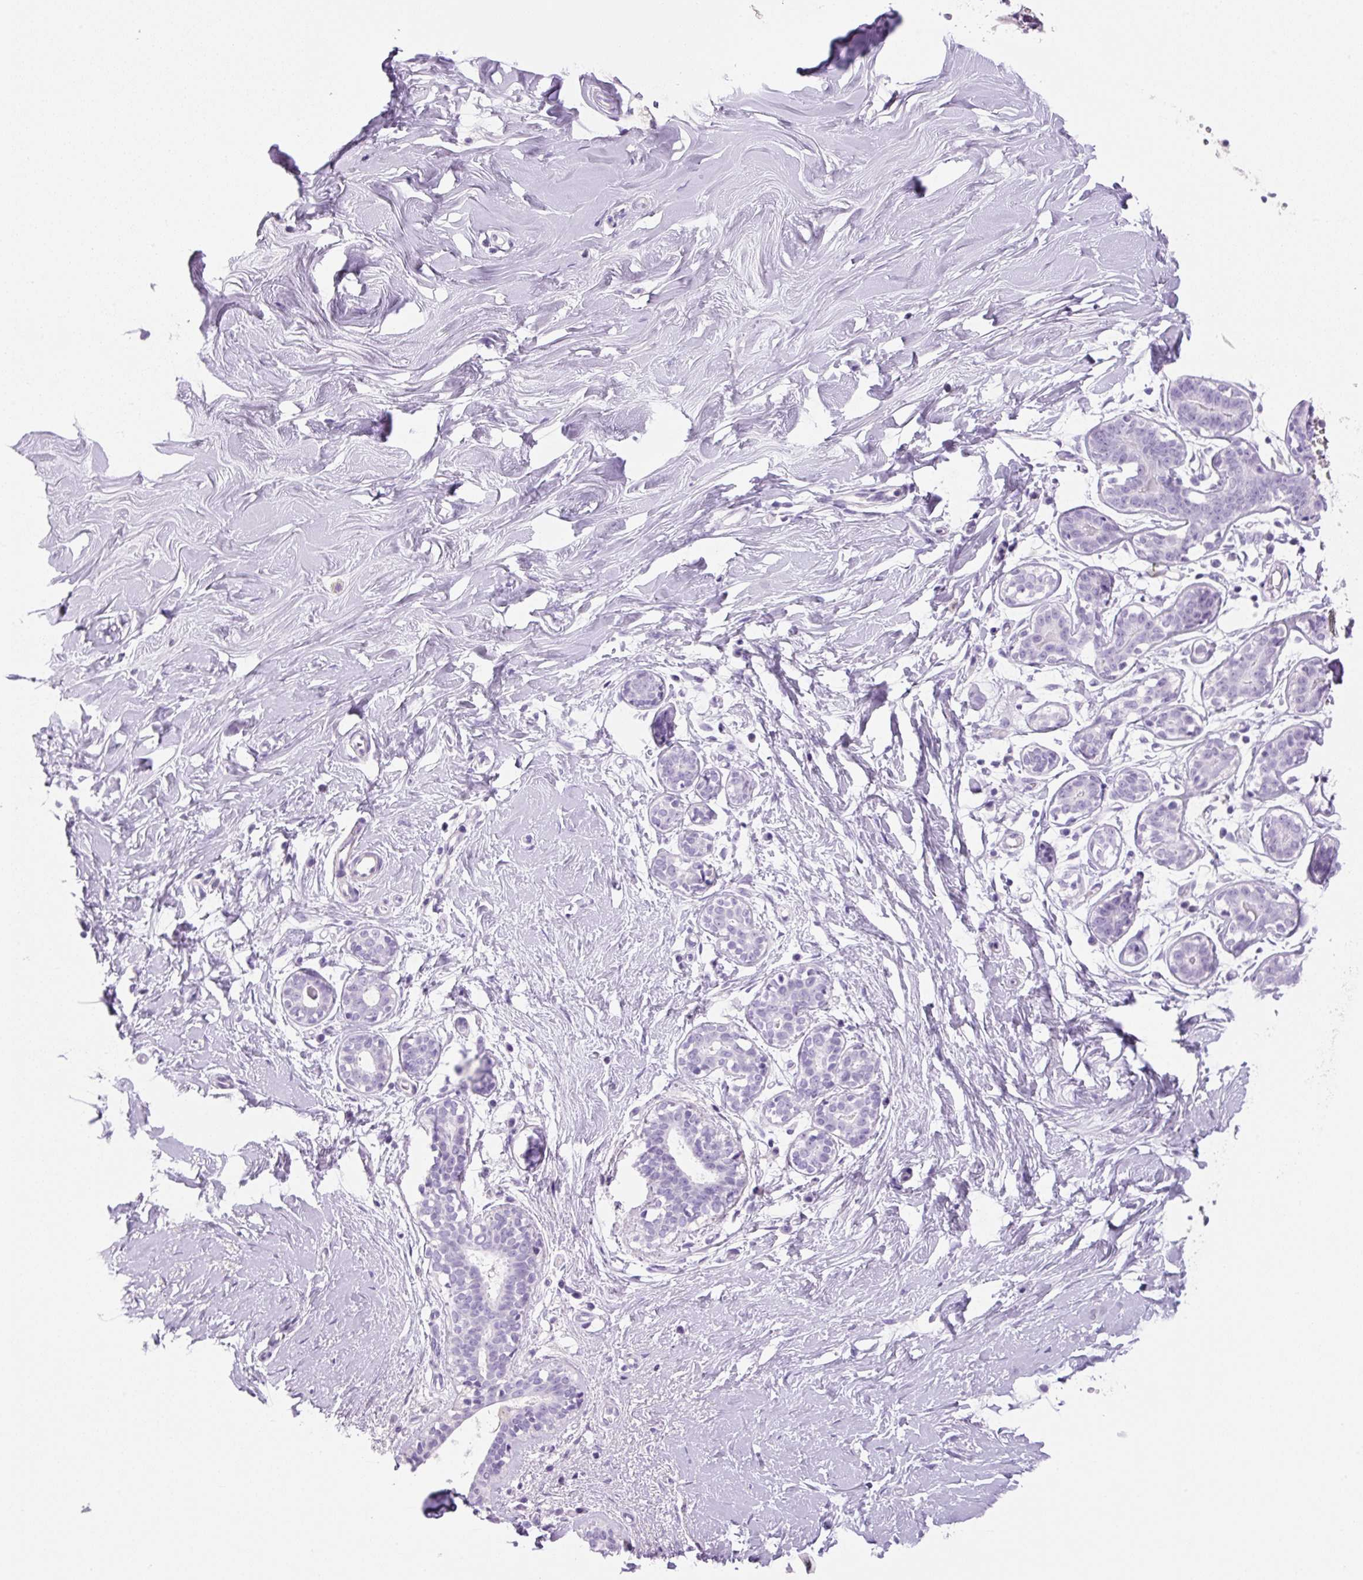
{"staining": {"intensity": "negative", "quantity": "none", "location": "none"}, "tissue": "breast", "cell_type": "Adipocytes", "image_type": "normal", "snomed": [{"axis": "morphology", "description": "Normal tissue, NOS"}, {"axis": "topography", "description": "Breast"}], "caption": "Immunohistochemistry image of normal breast: breast stained with DAB (3,3'-diaminobenzidine) exhibits no significant protein positivity in adipocytes.", "gene": "PRRT1", "patient": {"sex": "female", "age": 27}}